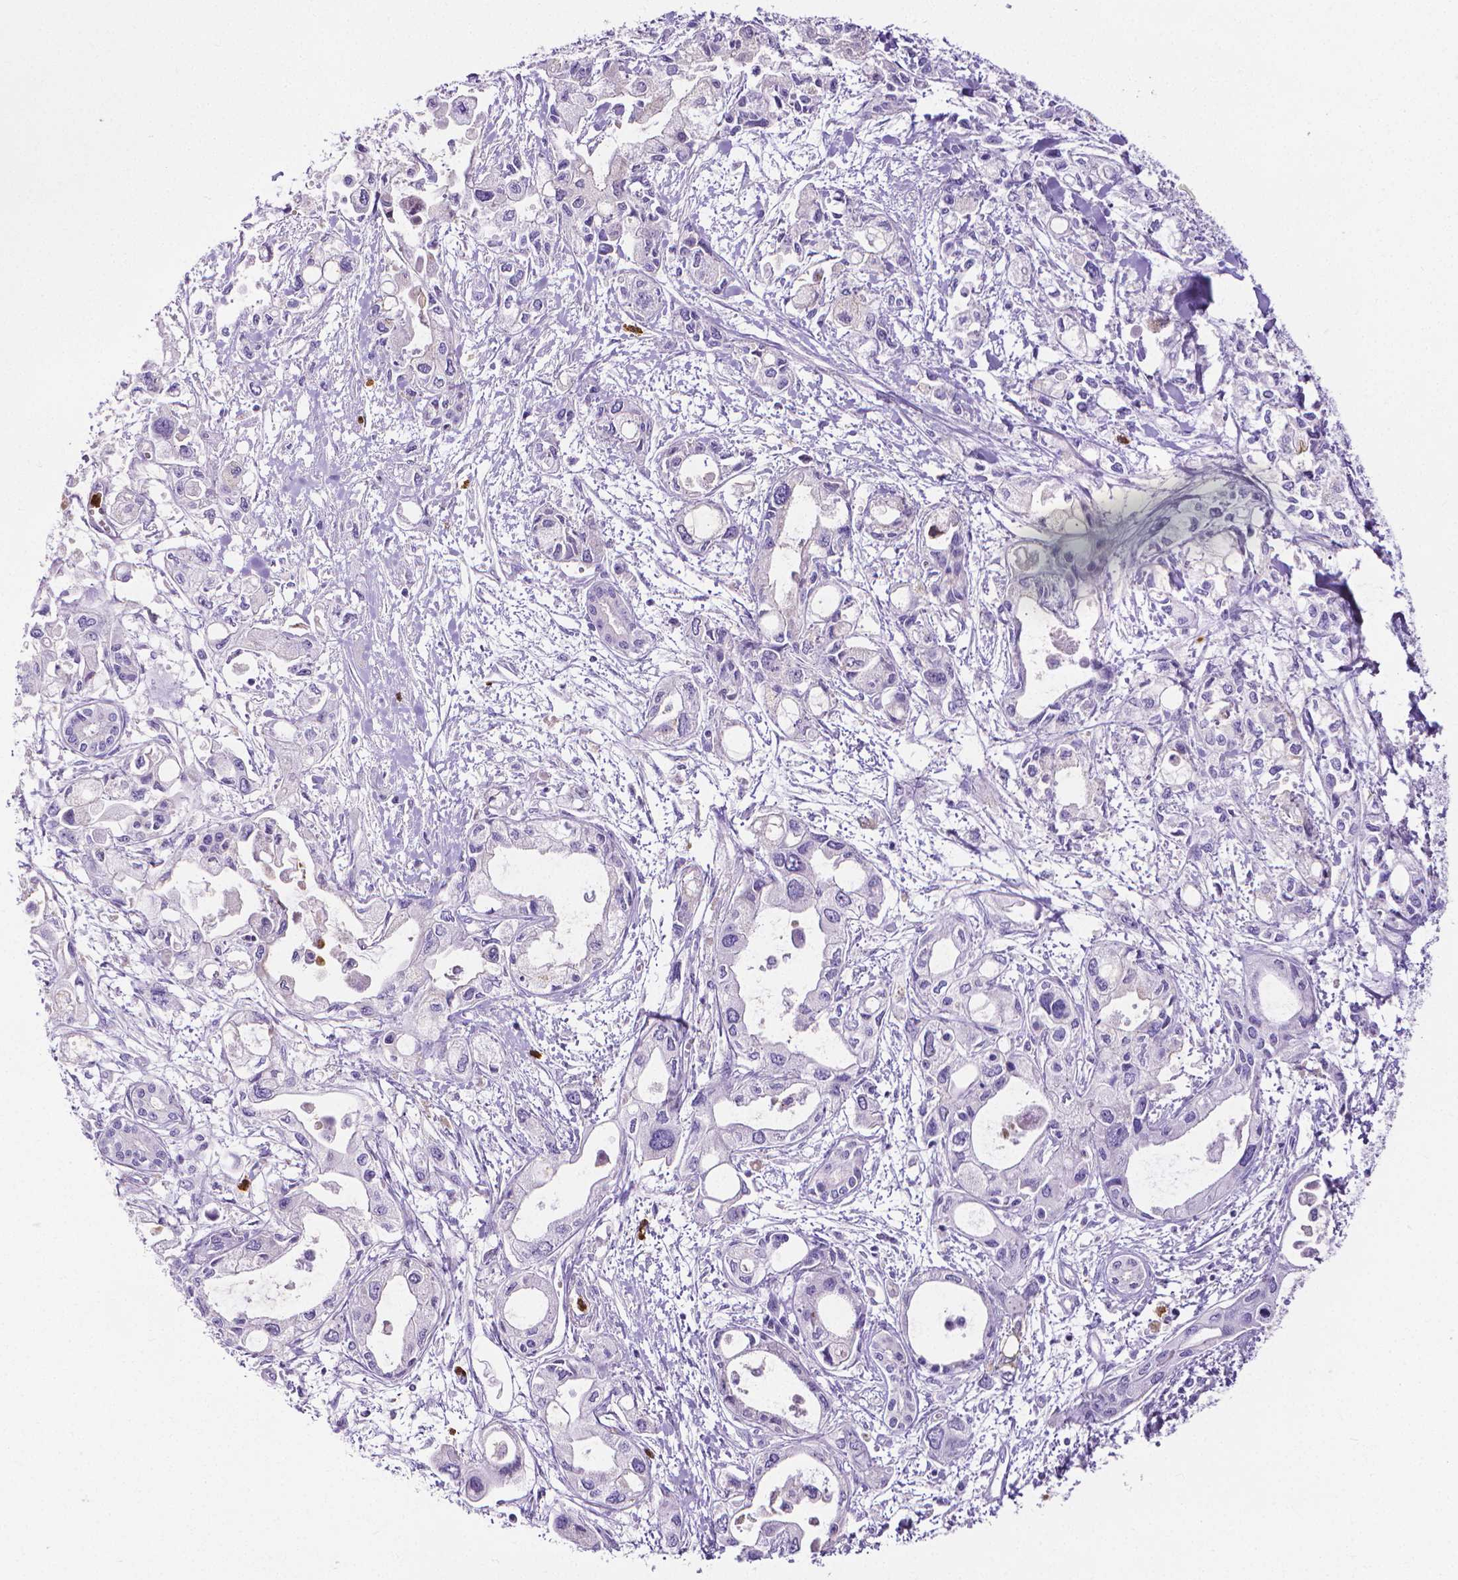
{"staining": {"intensity": "negative", "quantity": "none", "location": "none"}, "tissue": "pancreatic cancer", "cell_type": "Tumor cells", "image_type": "cancer", "snomed": [{"axis": "morphology", "description": "Adenocarcinoma, NOS"}, {"axis": "topography", "description": "Pancreas"}], "caption": "This micrograph is of pancreatic adenocarcinoma stained with immunohistochemistry (IHC) to label a protein in brown with the nuclei are counter-stained blue. There is no staining in tumor cells.", "gene": "MMP9", "patient": {"sex": "female", "age": 61}}